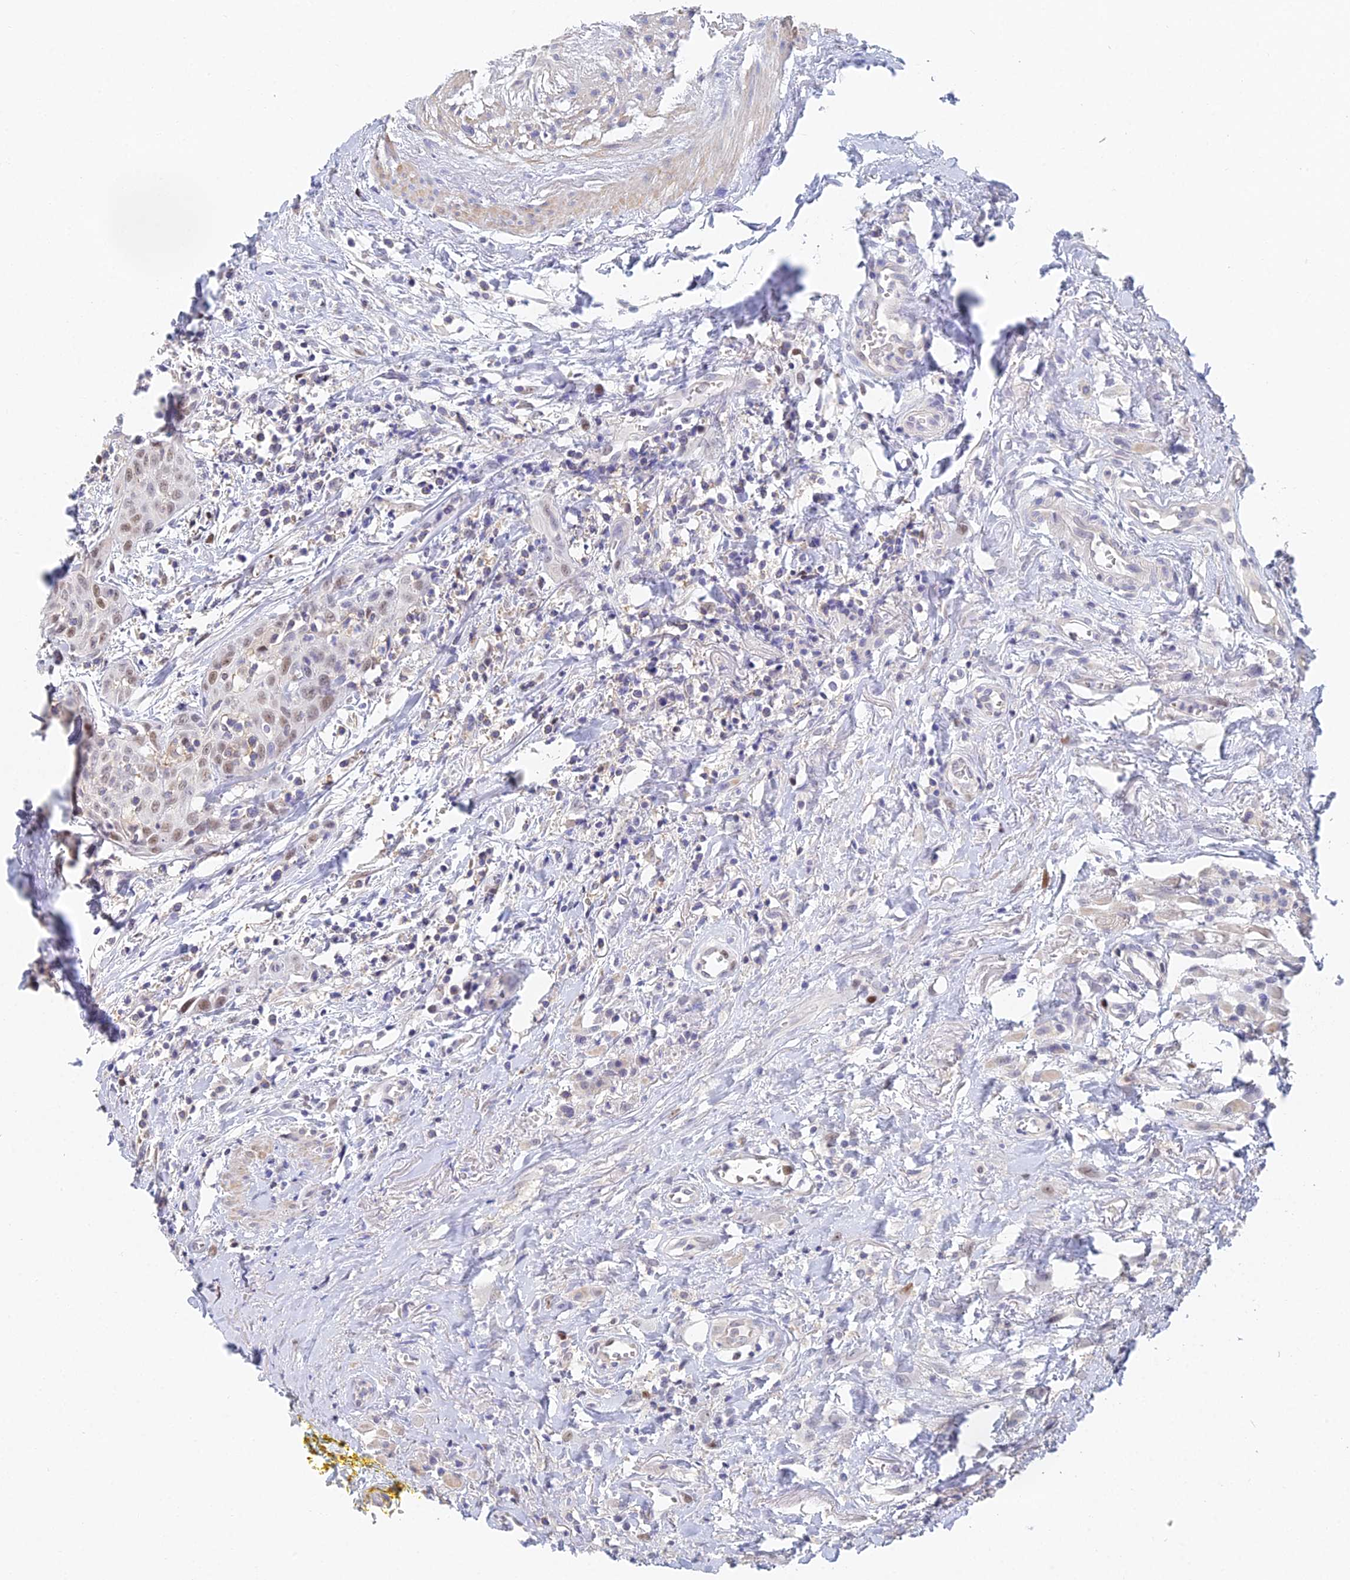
{"staining": {"intensity": "moderate", "quantity": "25%-75%", "location": "nuclear"}, "tissue": "head and neck cancer", "cell_type": "Tumor cells", "image_type": "cancer", "snomed": [{"axis": "morphology", "description": "Squamous cell carcinoma, NOS"}, {"axis": "topography", "description": "Head-Neck"}], "caption": "Protein staining exhibits moderate nuclear staining in about 25%-75% of tumor cells in head and neck squamous cell carcinoma.", "gene": "MCM2", "patient": {"sex": "female", "age": 70}}